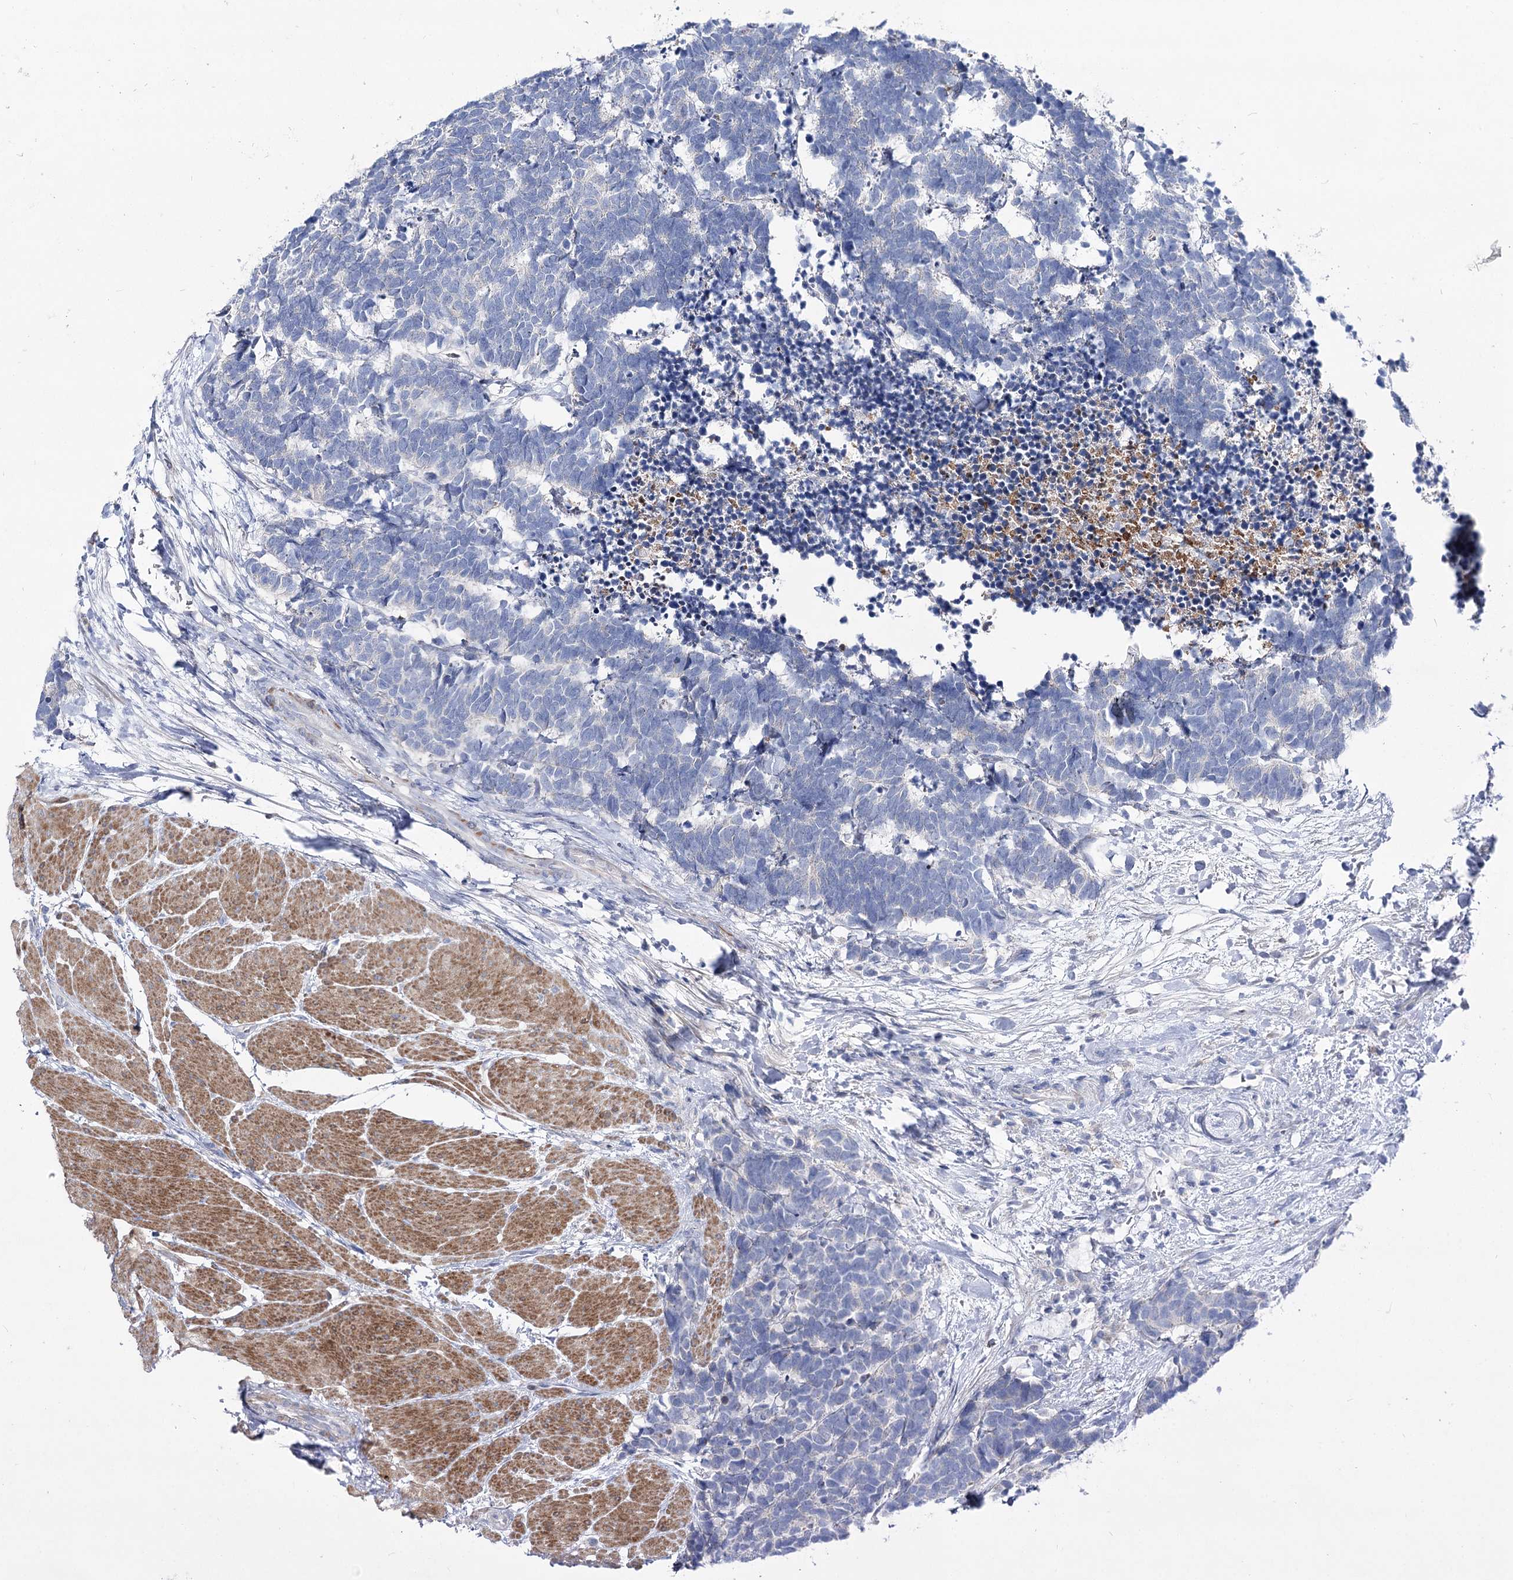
{"staining": {"intensity": "negative", "quantity": "none", "location": "none"}, "tissue": "carcinoid", "cell_type": "Tumor cells", "image_type": "cancer", "snomed": [{"axis": "morphology", "description": "Carcinoma, NOS"}, {"axis": "morphology", "description": "Carcinoid, malignant, NOS"}, {"axis": "topography", "description": "Urinary bladder"}], "caption": "This micrograph is of carcinoid stained with immunohistochemistry (IHC) to label a protein in brown with the nuclei are counter-stained blue. There is no positivity in tumor cells.", "gene": "NRAP", "patient": {"sex": "male", "age": 57}}